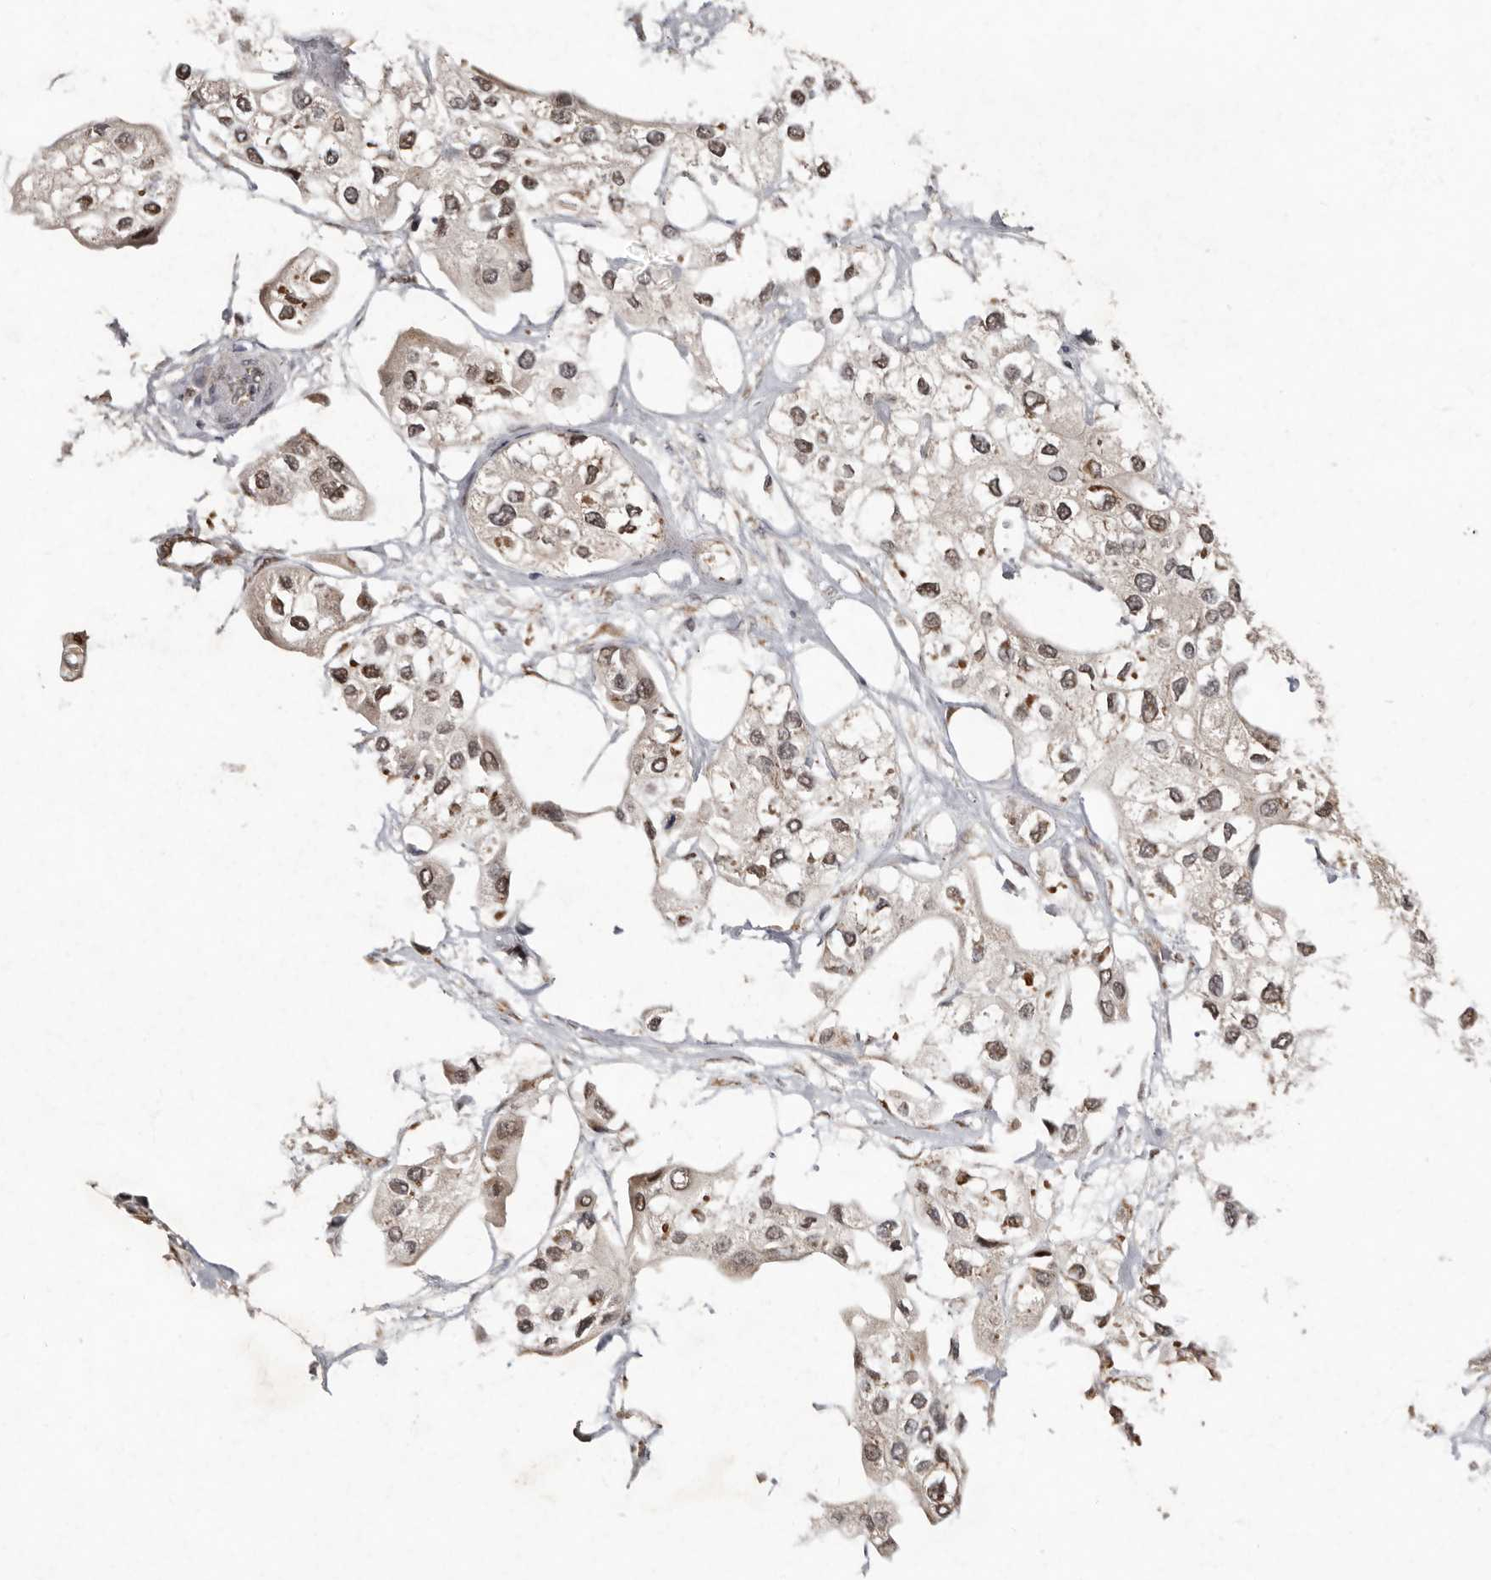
{"staining": {"intensity": "moderate", "quantity": ">75%", "location": "nuclear"}, "tissue": "urothelial cancer", "cell_type": "Tumor cells", "image_type": "cancer", "snomed": [{"axis": "morphology", "description": "Urothelial carcinoma, High grade"}, {"axis": "topography", "description": "Urinary bladder"}], "caption": "High-grade urothelial carcinoma tissue reveals moderate nuclear positivity in approximately >75% of tumor cells", "gene": "LRGUK", "patient": {"sex": "male", "age": 64}}